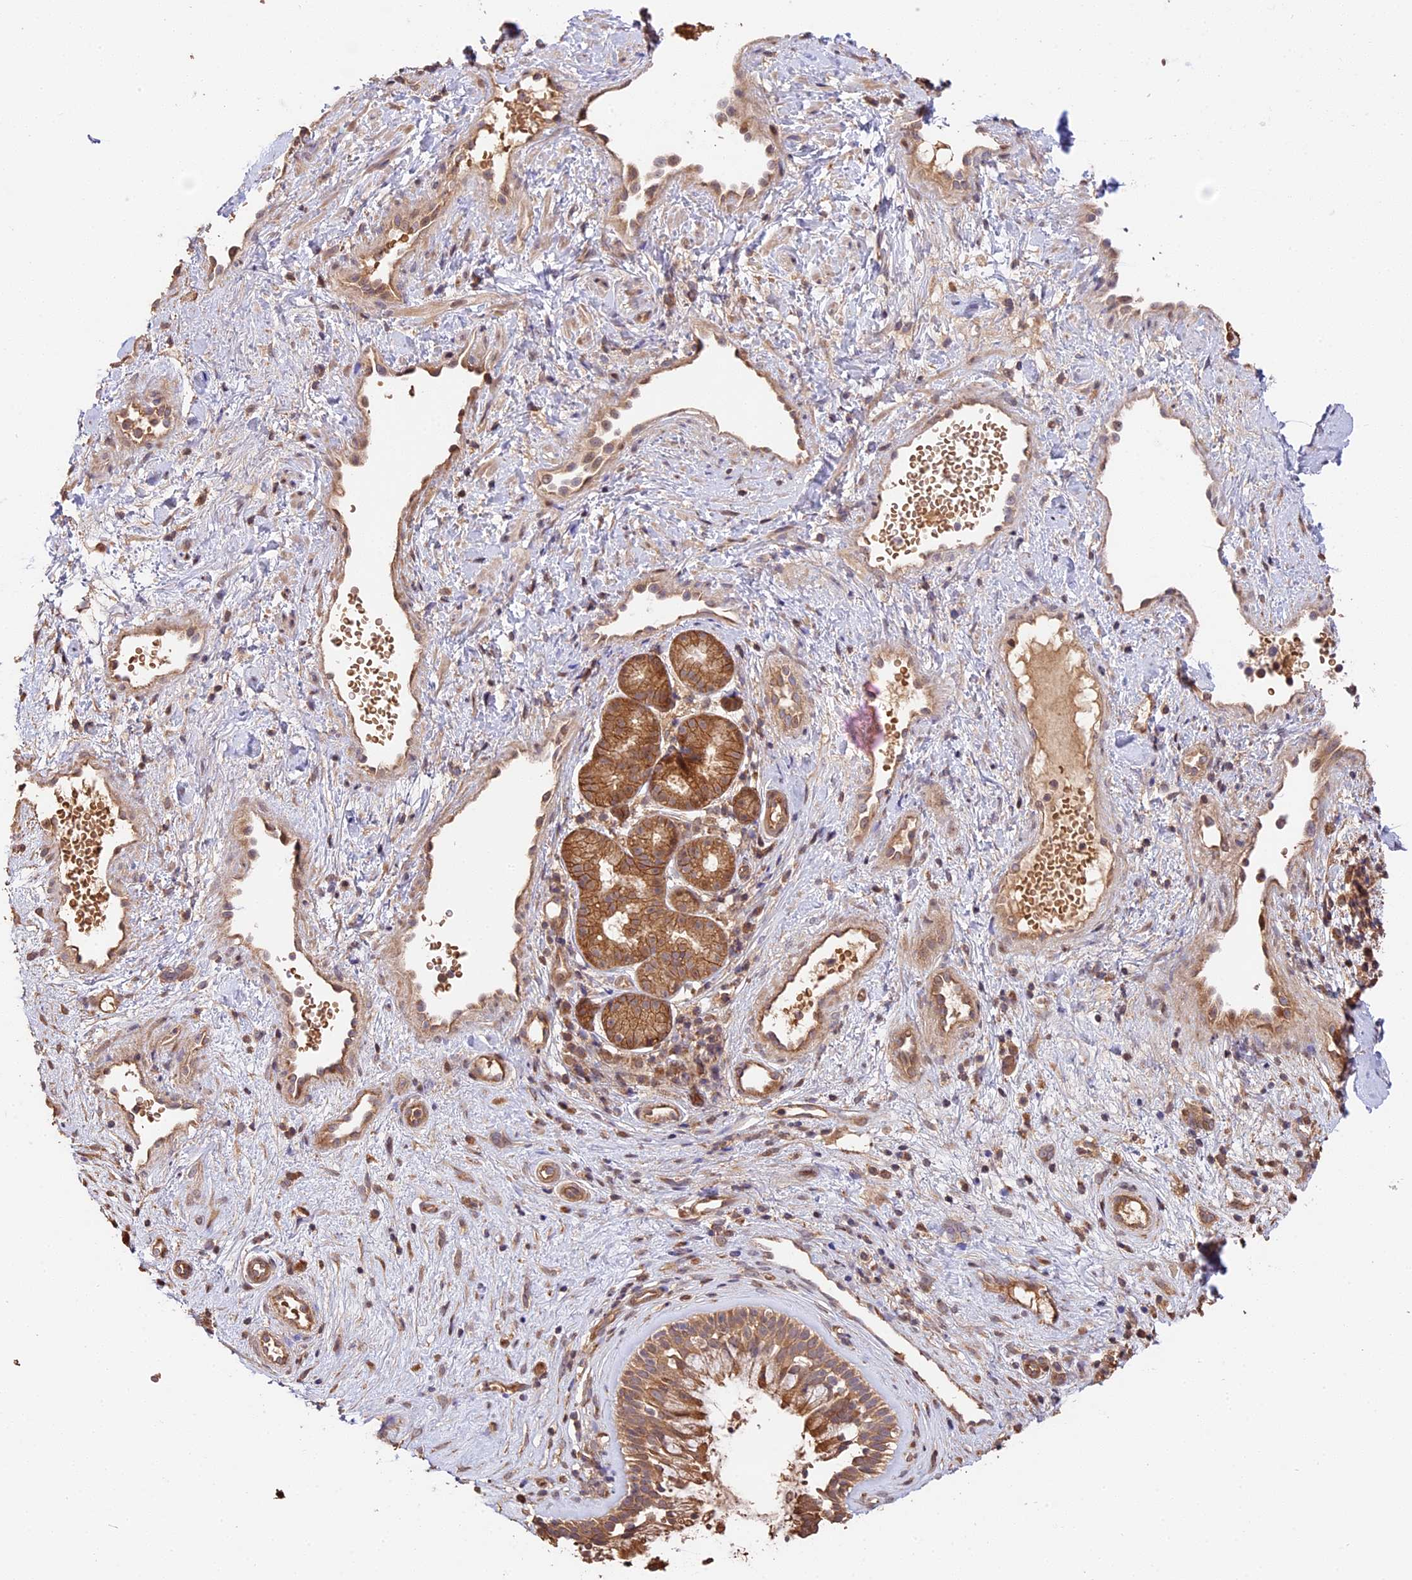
{"staining": {"intensity": "strong", "quantity": ">75%", "location": "cytoplasmic/membranous"}, "tissue": "nasopharynx", "cell_type": "Respiratory epithelial cells", "image_type": "normal", "snomed": [{"axis": "morphology", "description": "Normal tissue, NOS"}, {"axis": "topography", "description": "Nasopharynx"}], "caption": "Immunohistochemistry staining of unremarkable nasopharynx, which exhibits high levels of strong cytoplasmic/membranous positivity in approximately >75% of respiratory epithelial cells indicating strong cytoplasmic/membranous protein expression. The staining was performed using DAB (3,3'-diaminobenzidine) (brown) for protein detection and nuclei were counterstained in hematoxylin (blue).", "gene": "PPP1R37", "patient": {"sex": "male", "age": 32}}